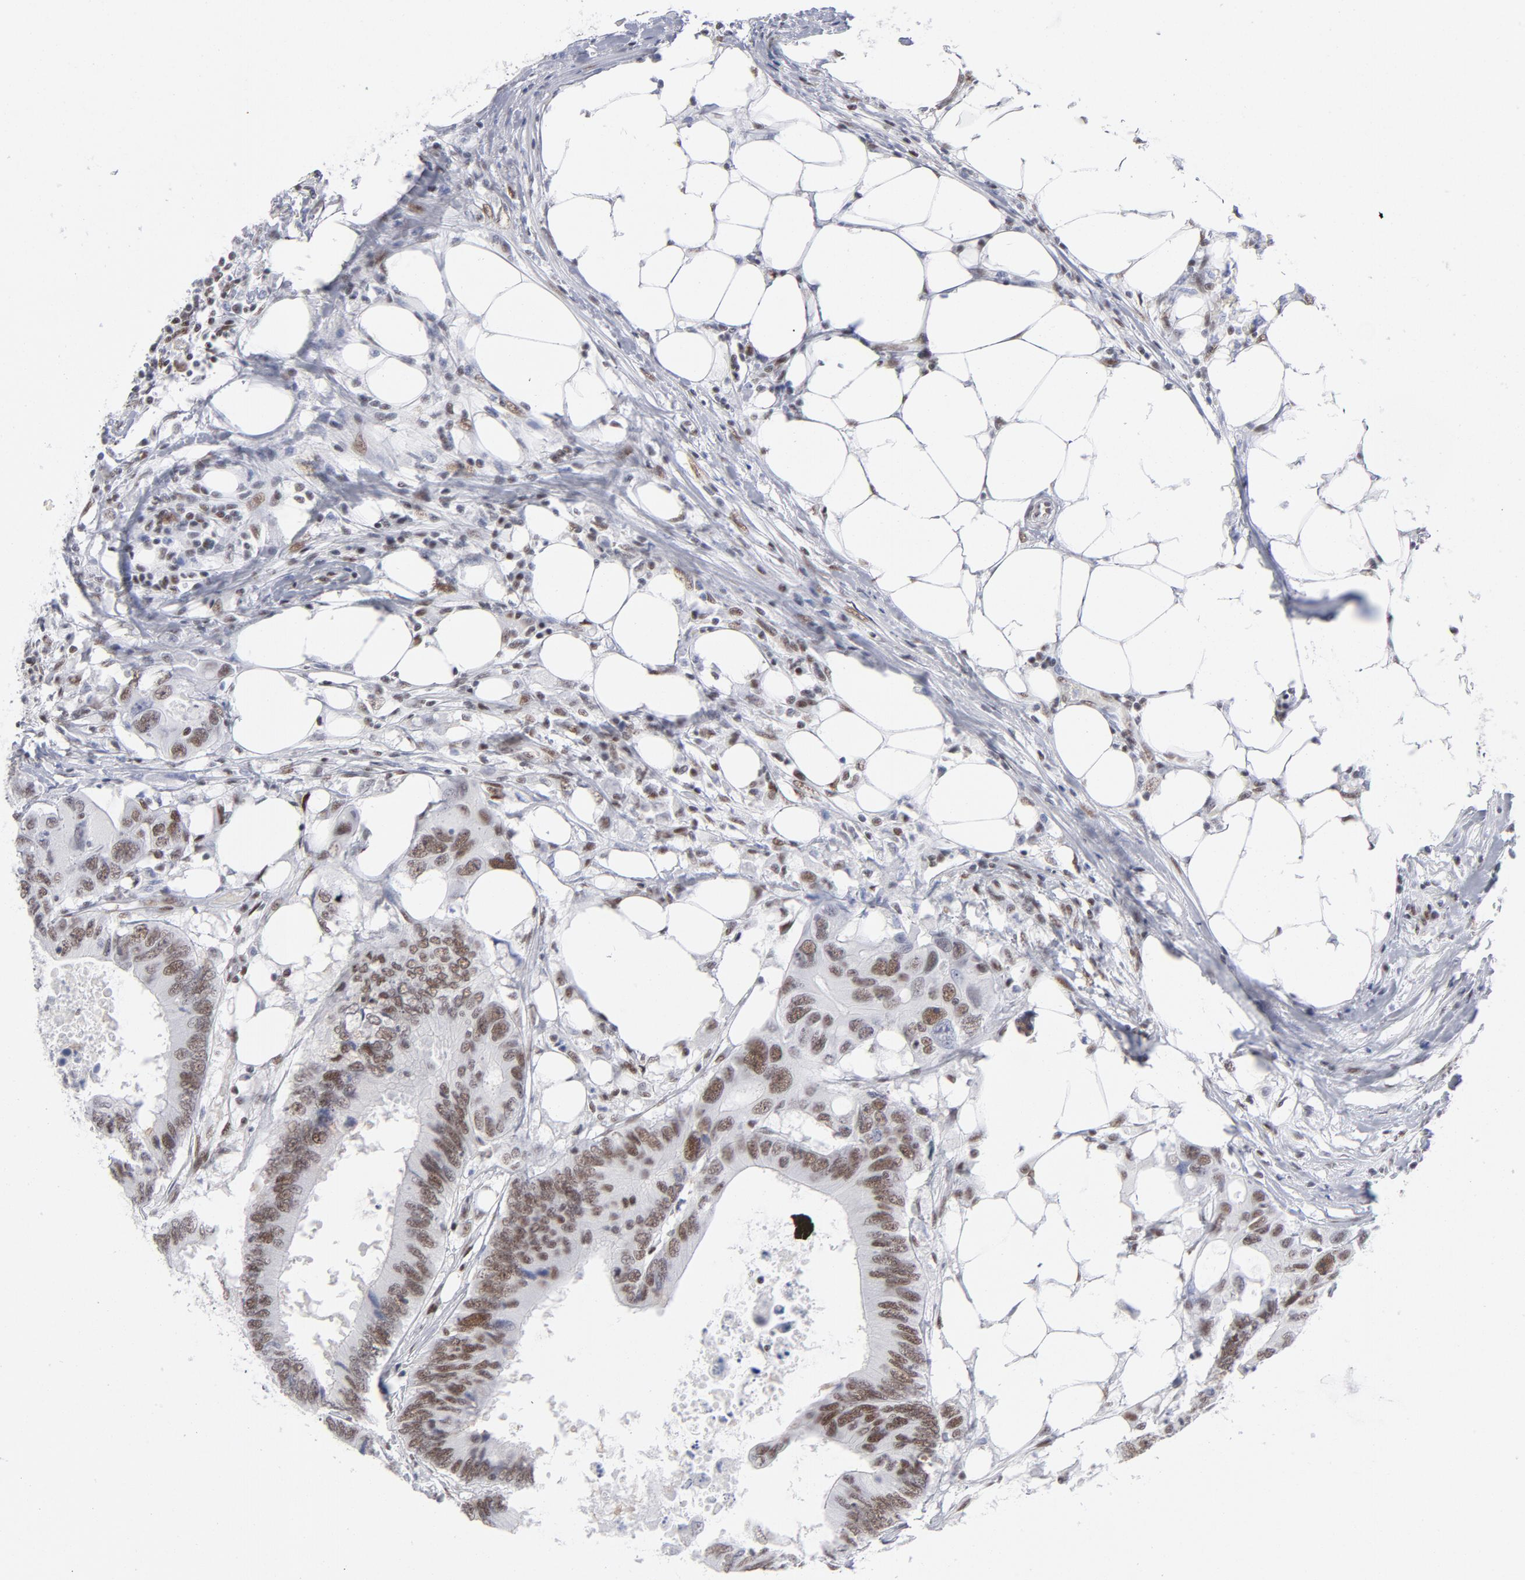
{"staining": {"intensity": "moderate", "quantity": ">75%", "location": "nuclear"}, "tissue": "colorectal cancer", "cell_type": "Tumor cells", "image_type": "cancer", "snomed": [{"axis": "morphology", "description": "Adenocarcinoma, NOS"}, {"axis": "topography", "description": "Colon"}], "caption": "The micrograph demonstrates immunohistochemical staining of adenocarcinoma (colorectal). There is moderate nuclear staining is appreciated in about >75% of tumor cells.", "gene": "ATF2", "patient": {"sex": "male", "age": 71}}